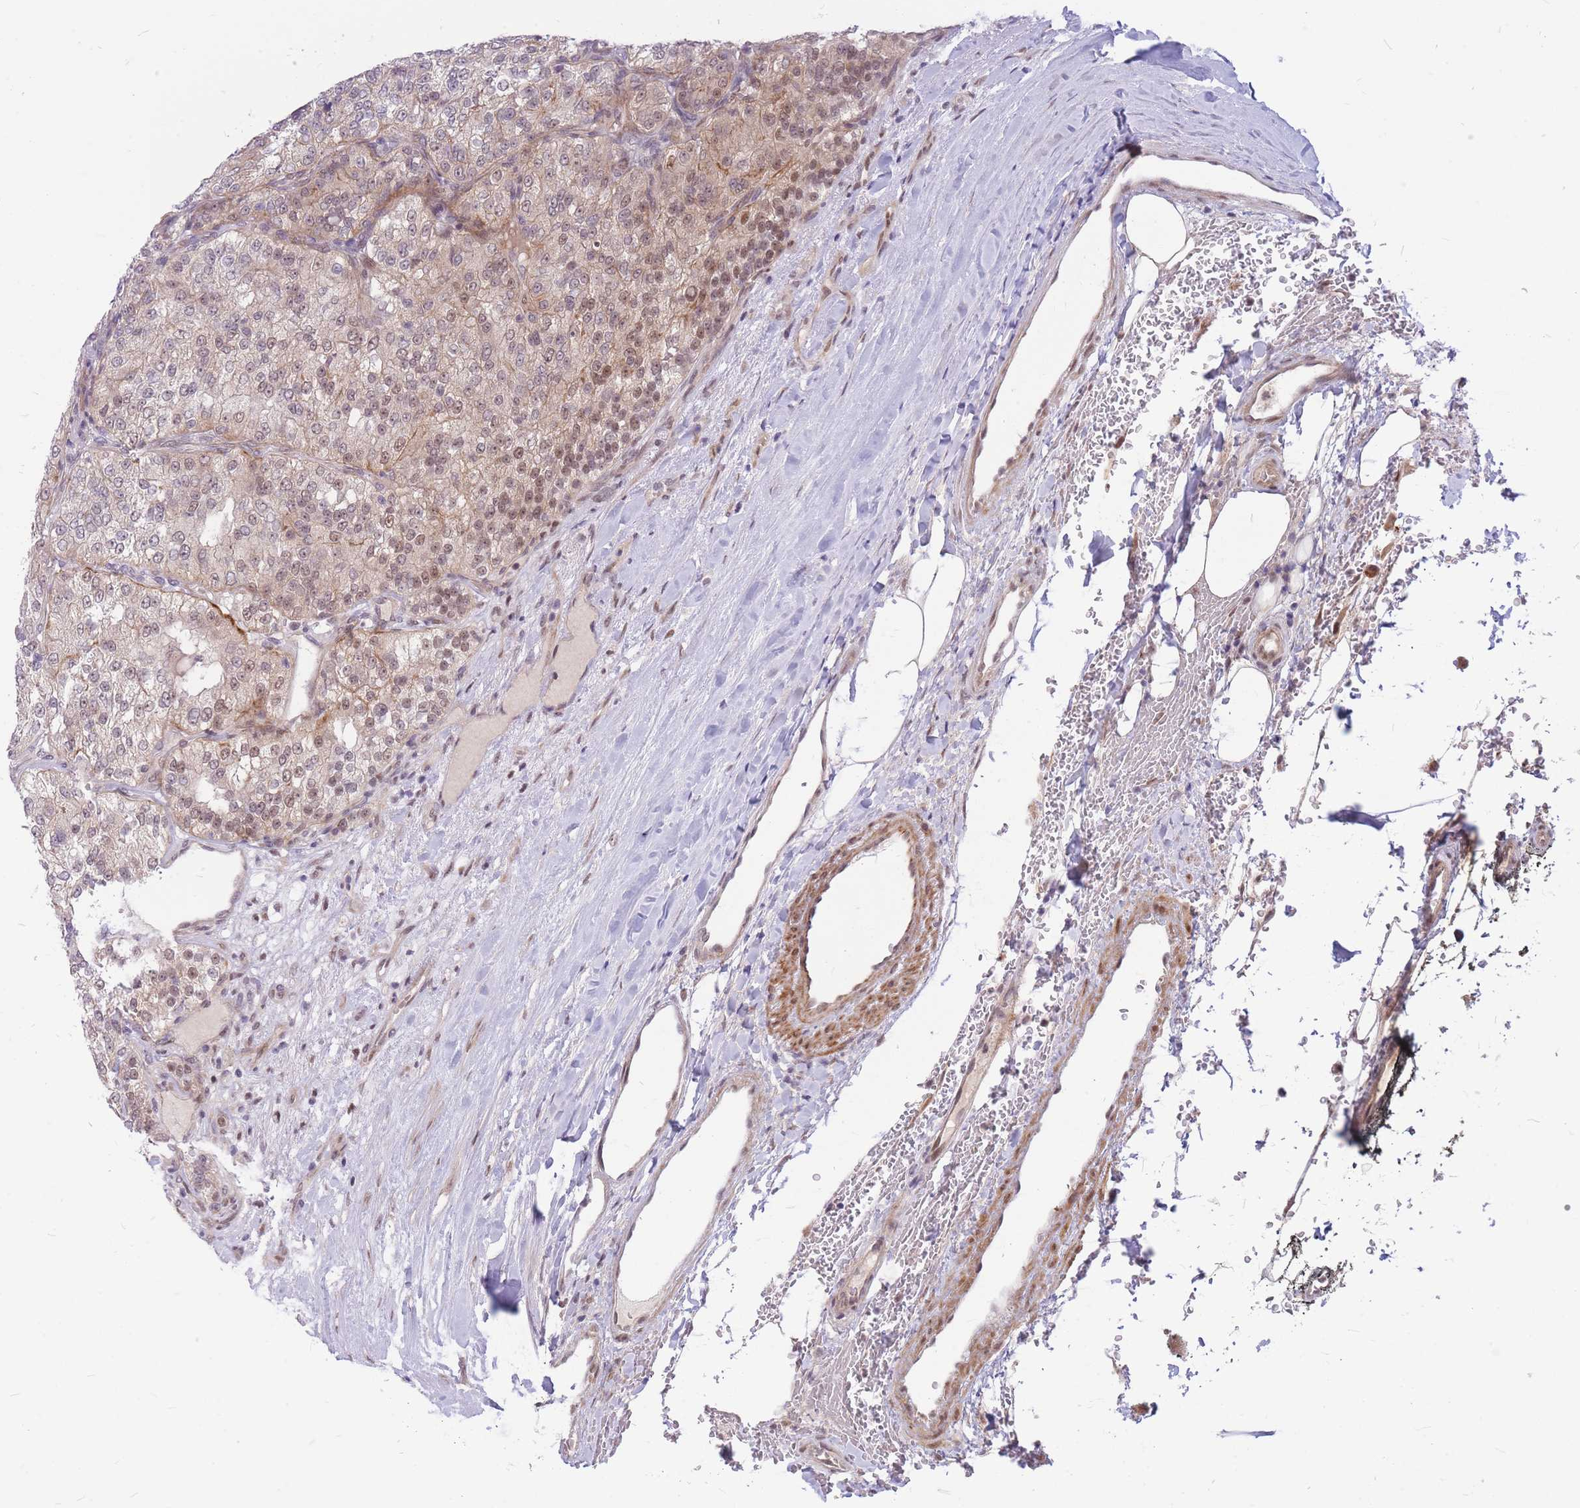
{"staining": {"intensity": "weak", "quantity": "<25%", "location": "cytoplasmic/membranous,nuclear"}, "tissue": "renal cancer", "cell_type": "Tumor cells", "image_type": "cancer", "snomed": [{"axis": "morphology", "description": "Adenocarcinoma, NOS"}, {"axis": "topography", "description": "Kidney"}], "caption": "Renal cancer (adenocarcinoma) was stained to show a protein in brown. There is no significant staining in tumor cells.", "gene": "ERCC2", "patient": {"sex": "female", "age": 63}}